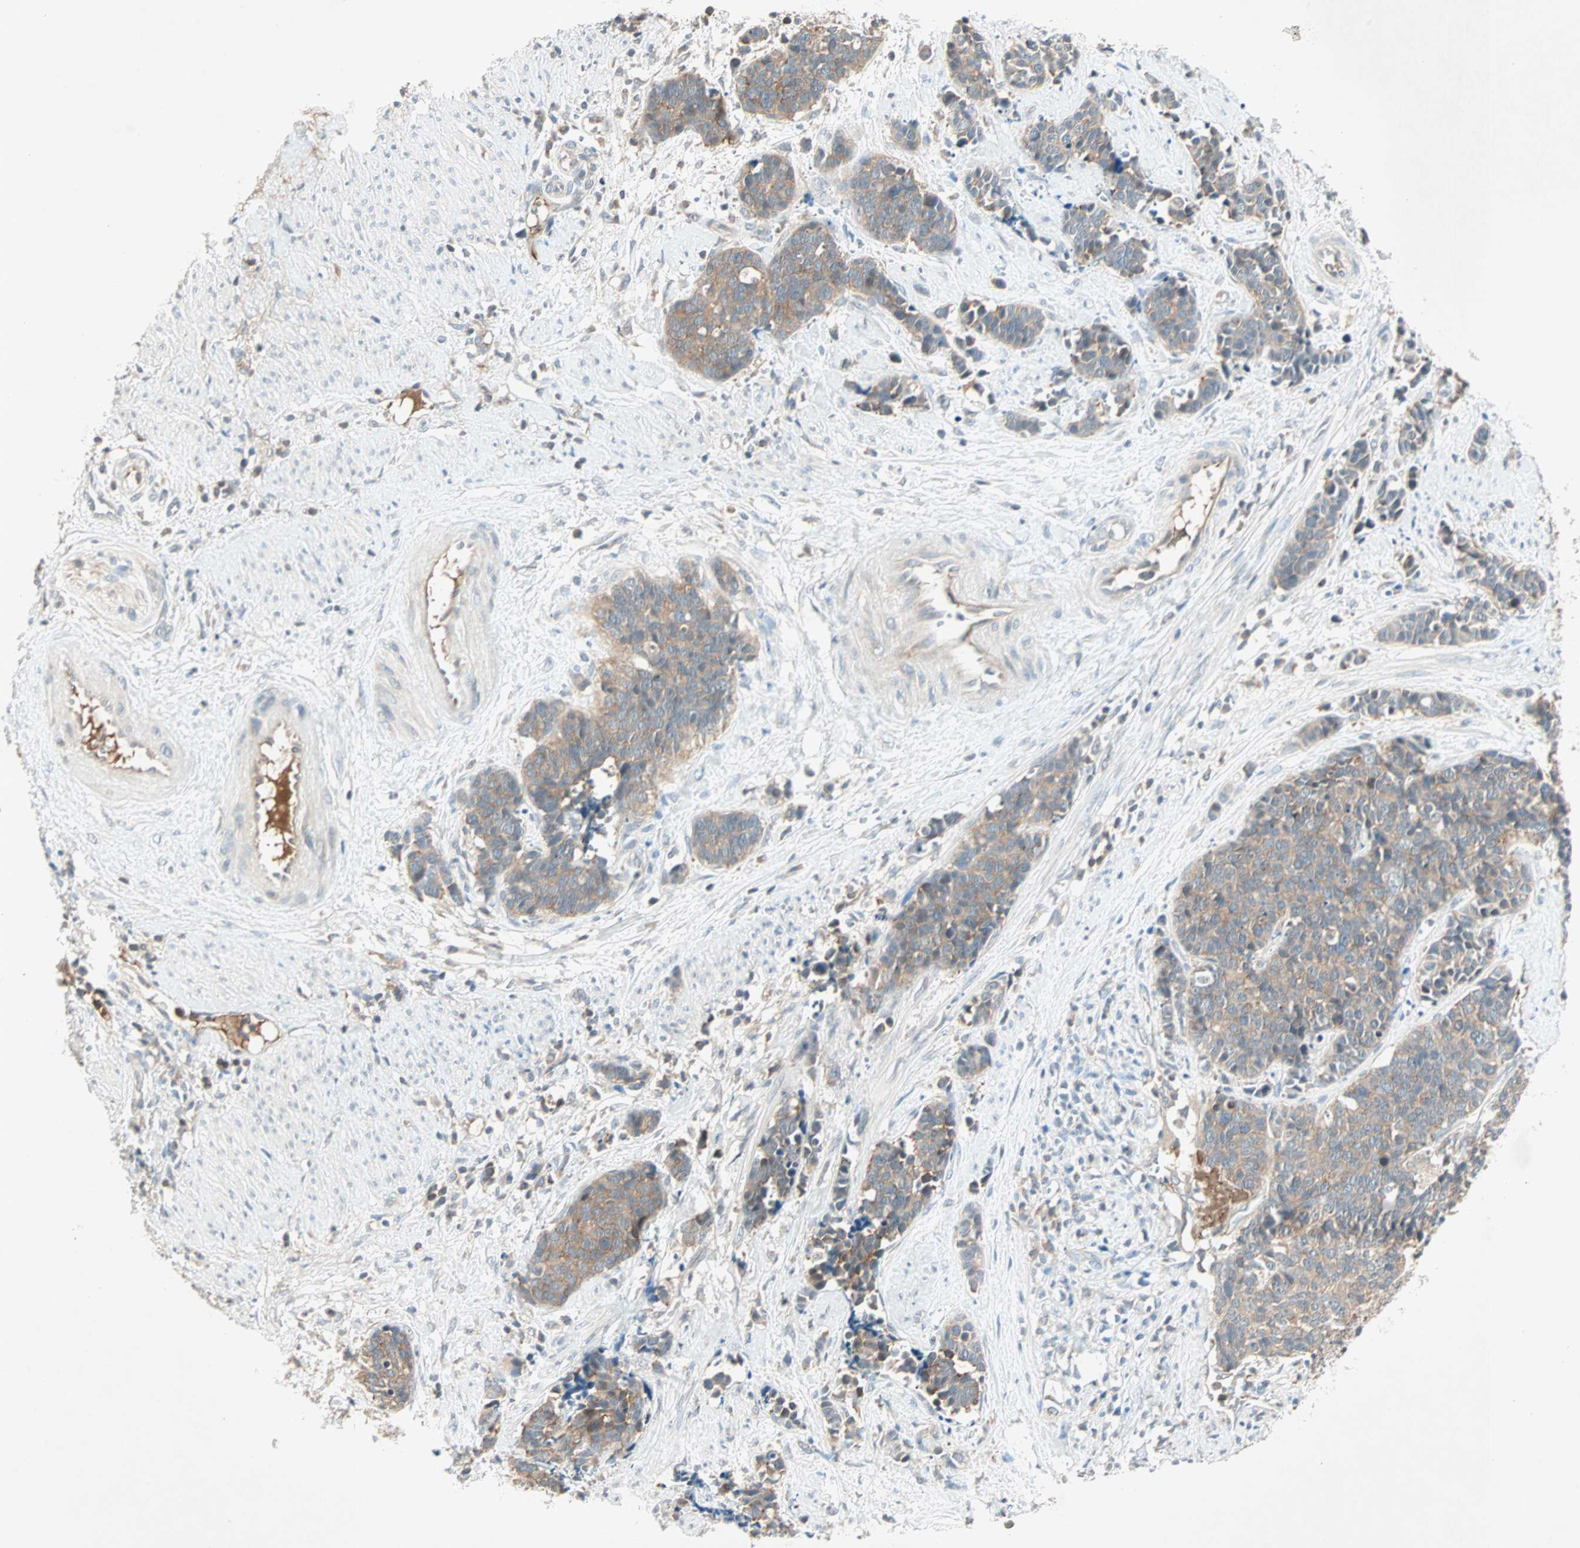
{"staining": {"intensity": "moderate", "quantity": ">75%", "location": "cytoplasmic/membranous"}, "tissue": "cervical cancer", "cell_type": "Tumor cells", "image_type": "cancer", "snomed": [{"axis": "morphology", "description": "Squamous cell carcinoma, NOS"}, {"axis": "topography", "description": "Cervix"}], "caption": "DAB immunohistochemical staining of human cervical squamous cell carcinoma exhibits moderate cytoplasmic/membranous protein expression in approximately >75% of tumor cells.", "gene": "TEC", "patient": {"sex": "female", "age": 35}}